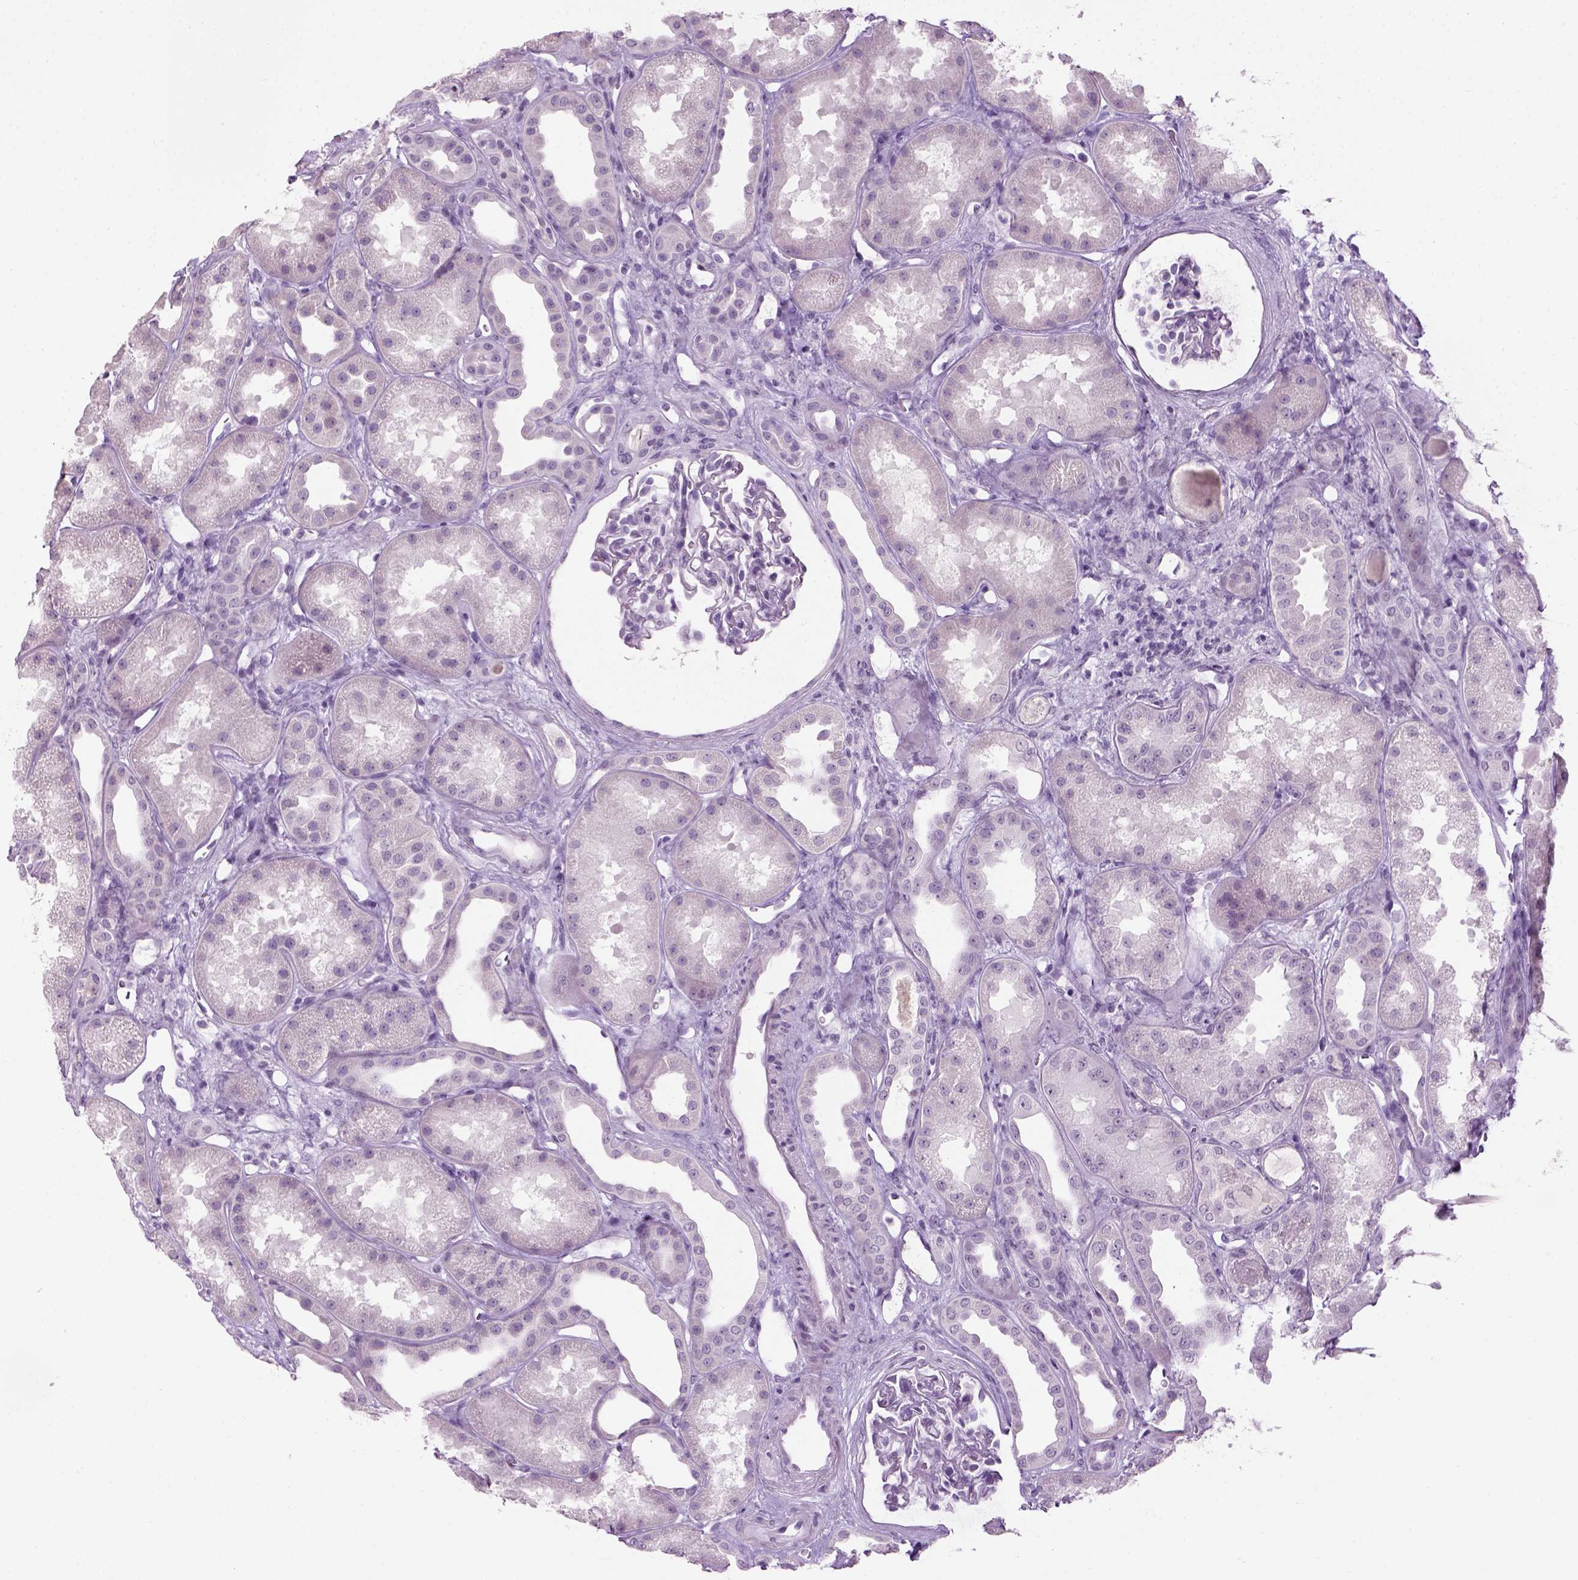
{"staining": {"intensity": "negative", "quantity": "none", "location": "none"}, "tissue": "kidney", "cell_type": "Cells in glomeruli", "image_type": "normal", "snomed": [{"axis": "morphology", "description": "Normal tissue, NOS"}, {"axis": "topography", "description": "Kidney"}], "caption": "This is a photomicrograph of immunohistochemistry staining of benign kidney, which shows no staining in cells in glomeruli.", "gene": "GABRB2", "patient": {"sex": "male", "age": 61}}